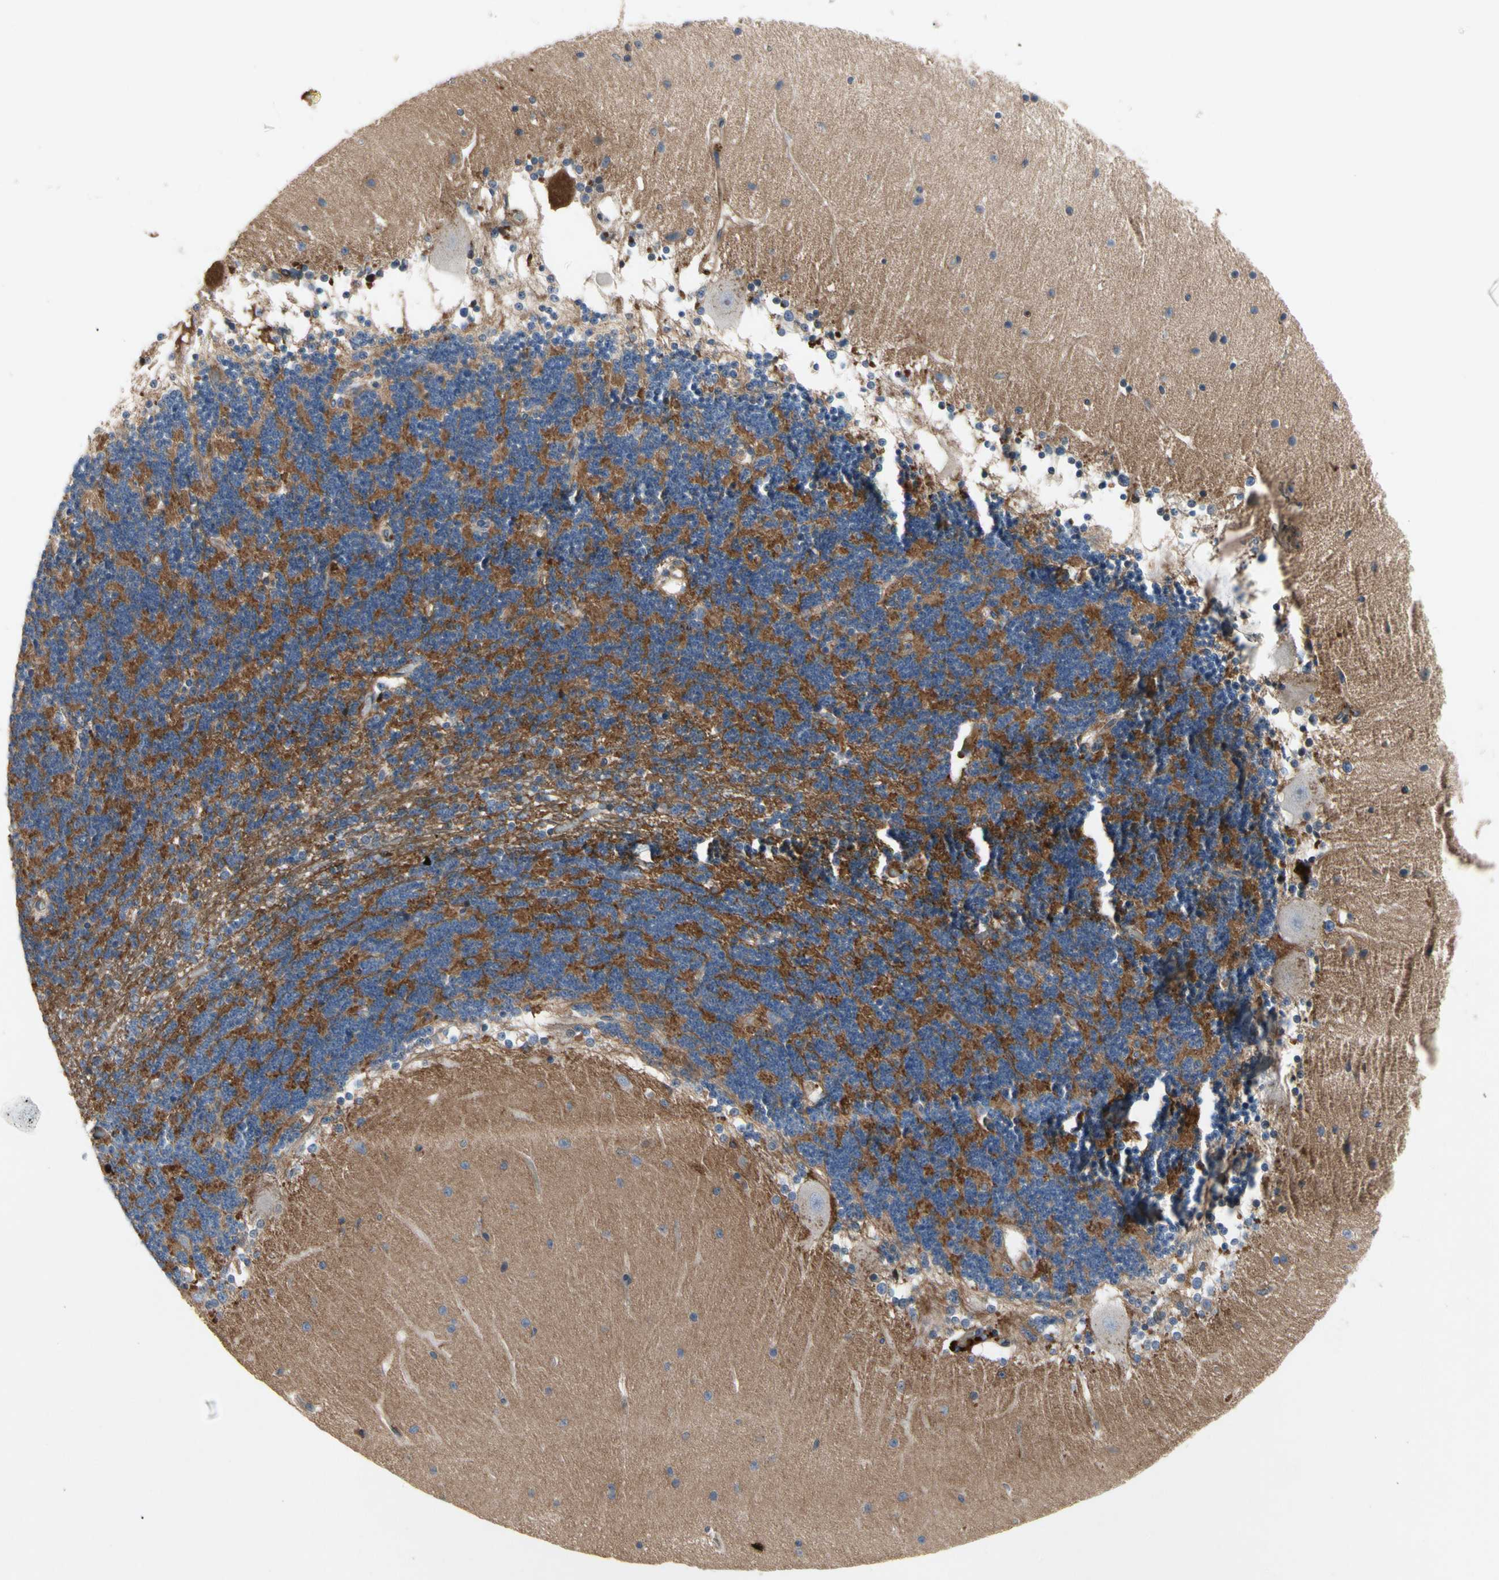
{"staining": {"intensity": "negative", "quantity": "none", "location": "none"}, "tissue": "cerebellum", "cell_type": "Cells in granular layer", "image_type": "normal", "snomed": [{"axis": "morphology", "description": "Normal tissue, NOS"}, {"axis": "topography", "description": "Cerebellum"}], "caption": "IHC image of unremarkable human cerebellum stained for a protein (brown), which displays no positivity in cells in granular layer.", "gene": "CRTAC1", "patient": {"sex": "female", "age": 54}}